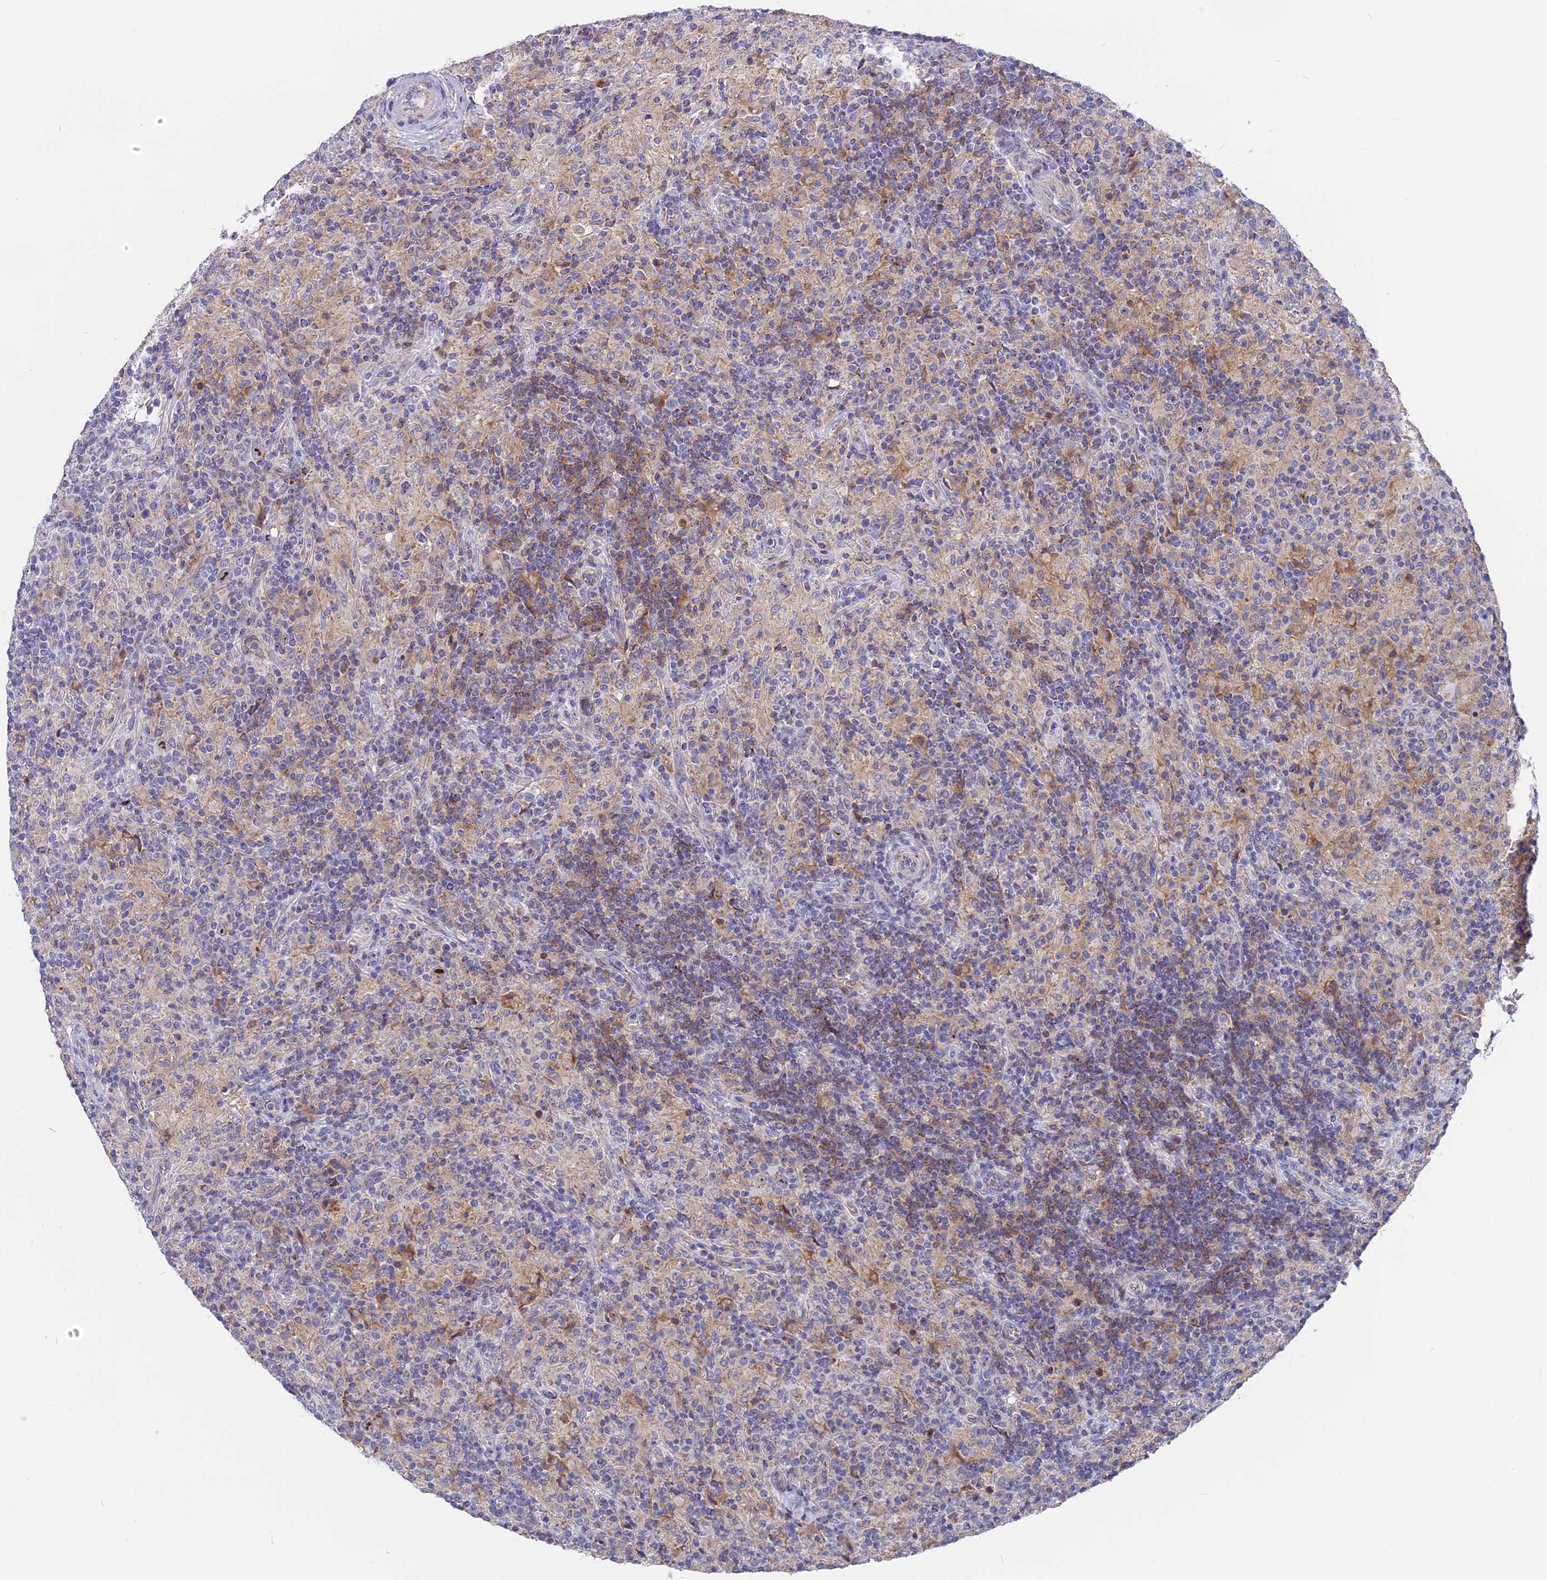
{"staining": {"intensity": "moderate", "quantity": "25%-75%", "location": "nuclear"}, "tissue": "lymphoma", "cell_type": "Tumor cells", "image_type": "cancer", "snomed": [{"axis": "morphology", "description": "Hodgkin's disease, NOS"}, {"axis": "topography", "description": "Lymph node"}], "caption": "A high-resolution image shows immunohistochemistry staining of Hodgkin's disease, which reveals moderate nuclear positivity in approximately 25%-75% of tumor cells.", "gene": "DTWD1", "patient": {"sex": "male", "age": 70}}